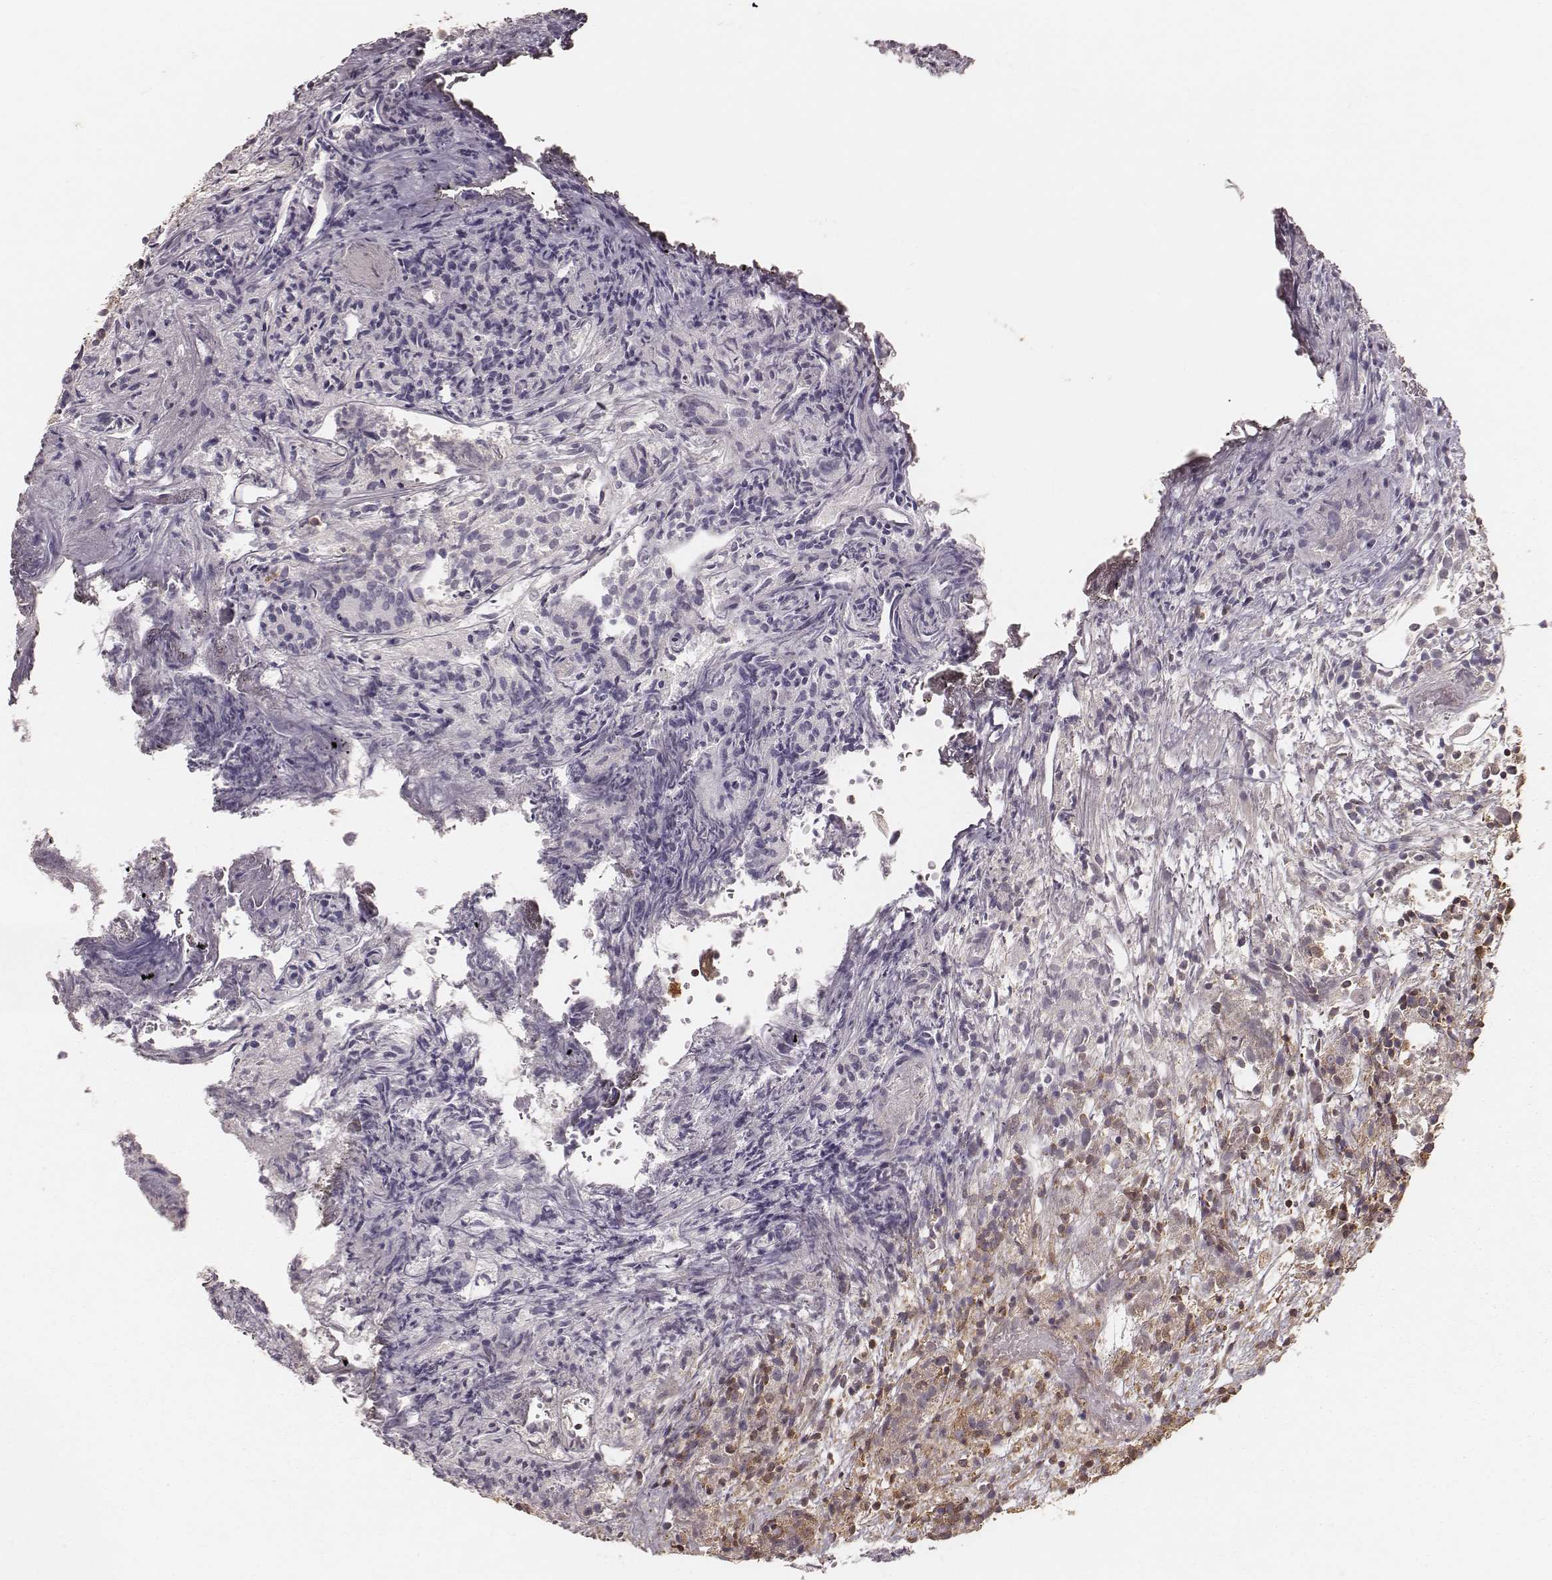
{"staining": {"intensity": "strong", "quantity": ">75%", "location": "cytoplasmic/membranous"}, "tissue": "prostate cancer", "cell_type": "Tumor cells", "image_type": "cancer", "snomed": [{"axis": "morphology", "description": "Adenocarcinoma, High grade"}, {"axis": "topography", "description": "Prostate"}], "caption": "Brown immunohistochemical staining in human prostate cancer (high-grade adenocarcinoma) displays strong cytoplasmic/membranous positivity in about >75% of tumor cells. Immunohistochemistry stains the protein in brown and the nuclei are stained blue.", "gene": "CARS1", "patient": {"sex": "male", "age": 53}}